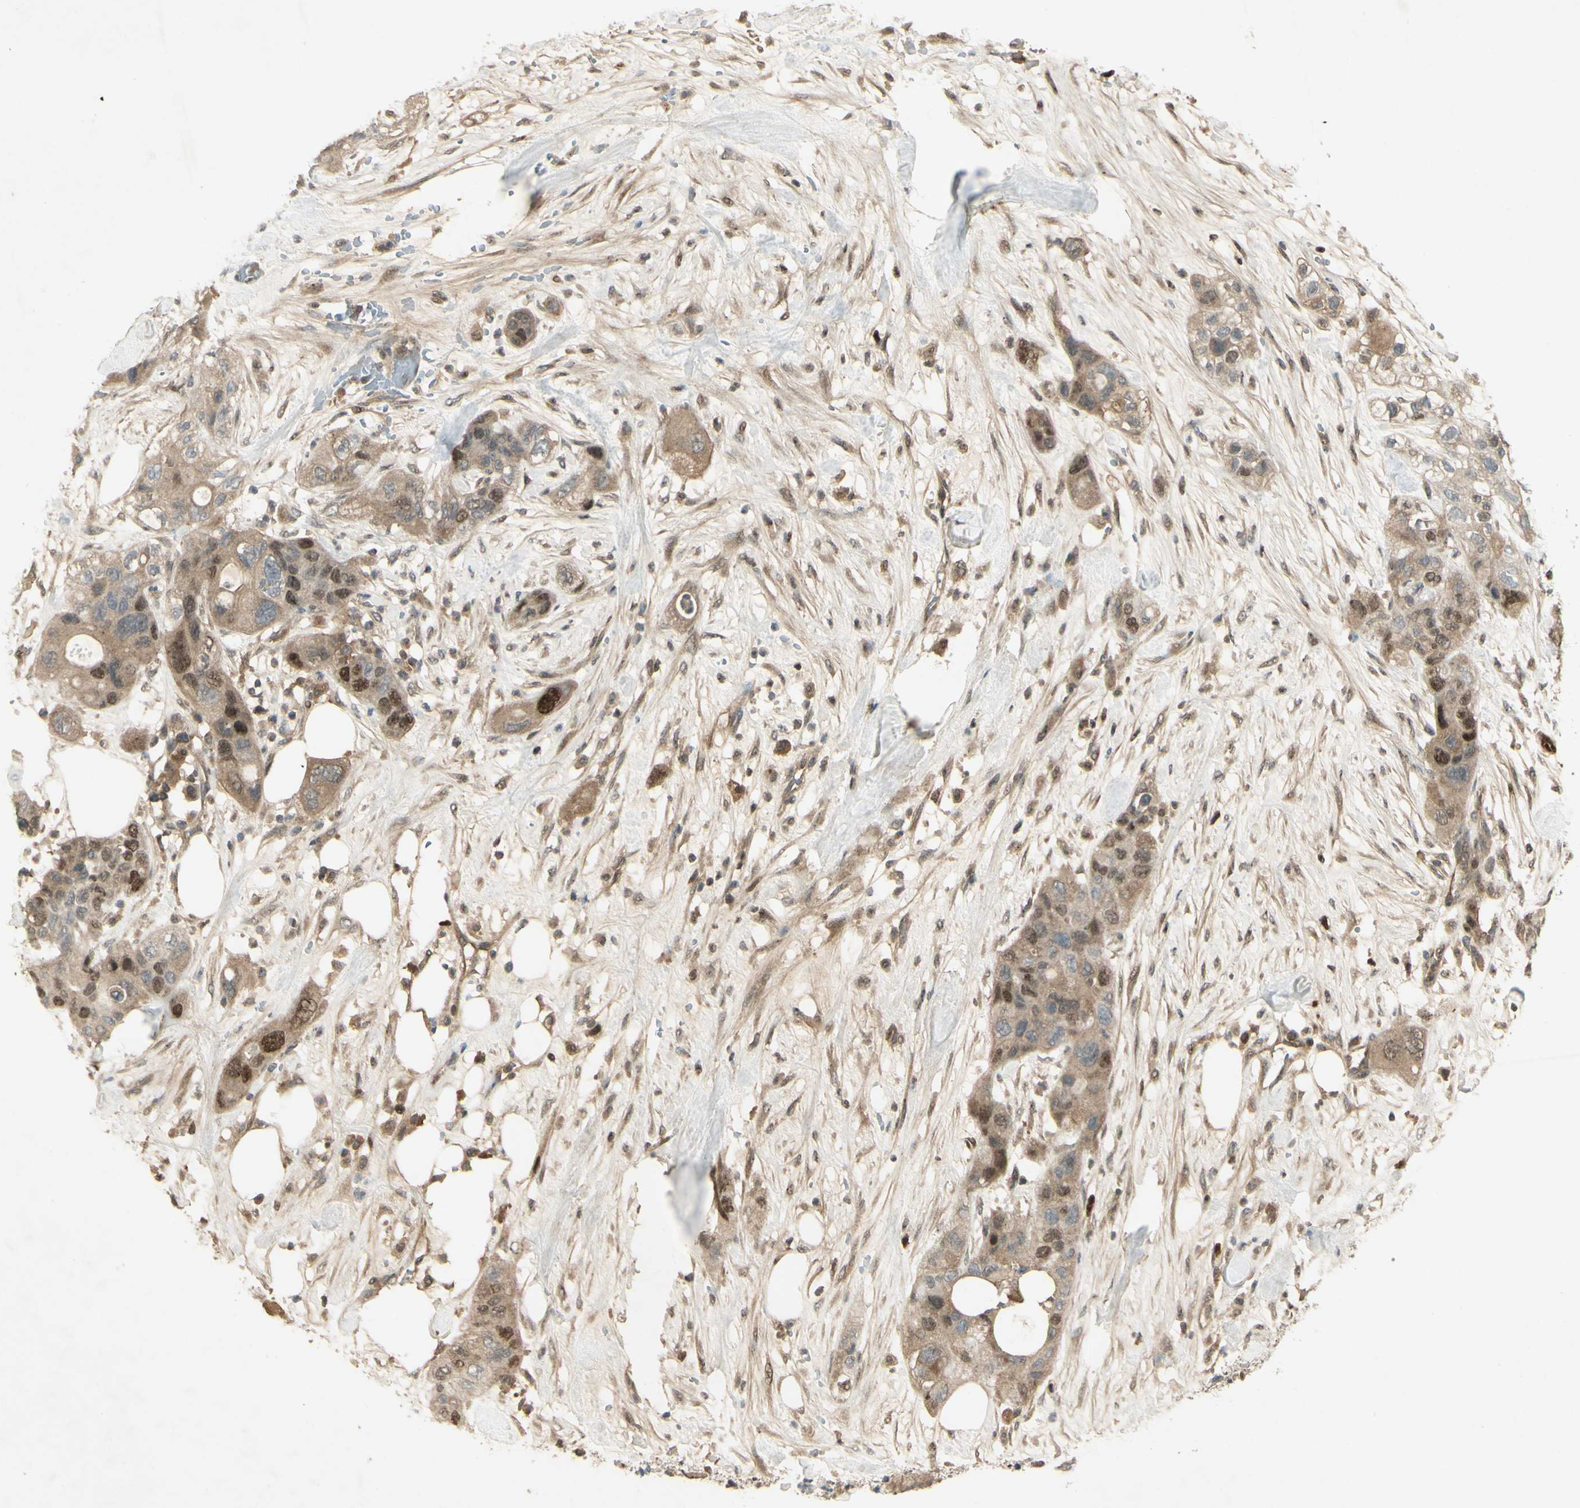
{"staining": {"intensity": "strong", "quantity": "<25%", "location": "nuclear"}, "tissue": "pancreatic cancer", "cell_type": "Tumor cells", "image_type": "cancer", "snomed": [{"axis": "morphology", "description": "Adenocarcinoma, NOS"}, {"axis": "topography", "description": "Pancreas"}], "caption": "Immunohistochemical staining of pancreatic cancer exhibits medium levels of strong nuclear expression in about <25% of tumor cells. The protein is shown in brown color, while the nuclei are stained blue.", "gene": "RAD18", "patient": {"sex": "female", "age": 71}}